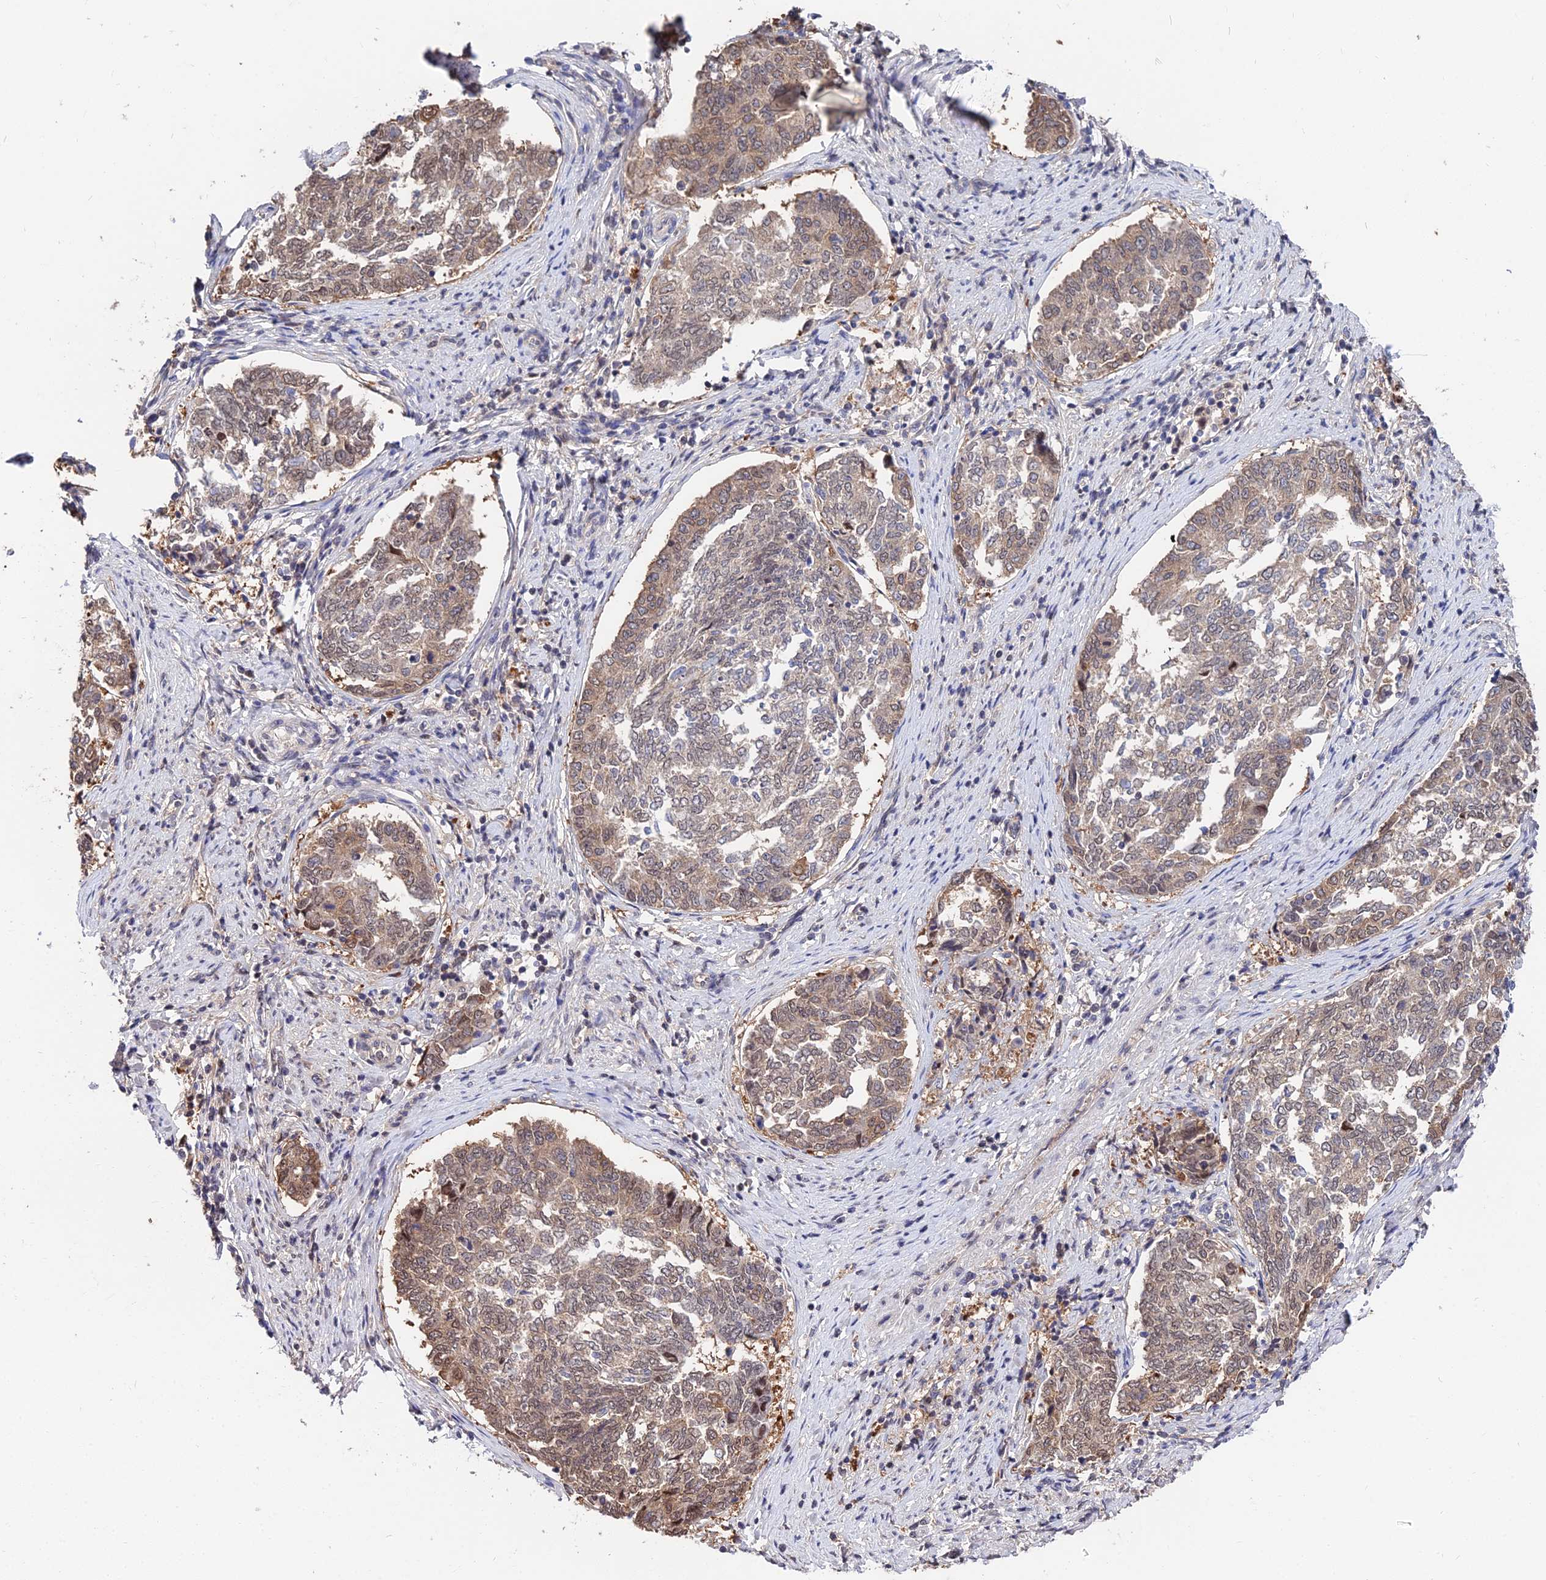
{"staining": {"intensity": "weak", "quantity": ">75%", "location": "cytoplasmic/membranous,nuclear"}, "tissue": "endometrial cancer", "cell_type": "Tumor cells", "image_type": "cancer", "snomed": [{"axis": "morphology", "description": "Adenocarcinoma, NOS"}, {"axis": "topography", "description": "Endometrium"}], "caption": "An image of human adenocarcinoma (endometrial) stained for a protein demonstrates weak cytoplasmic/membranous and nuclear brown staining in tumor cells.", "gene": "INPP4A", "patient": {"sex": "female", "age": 80}}